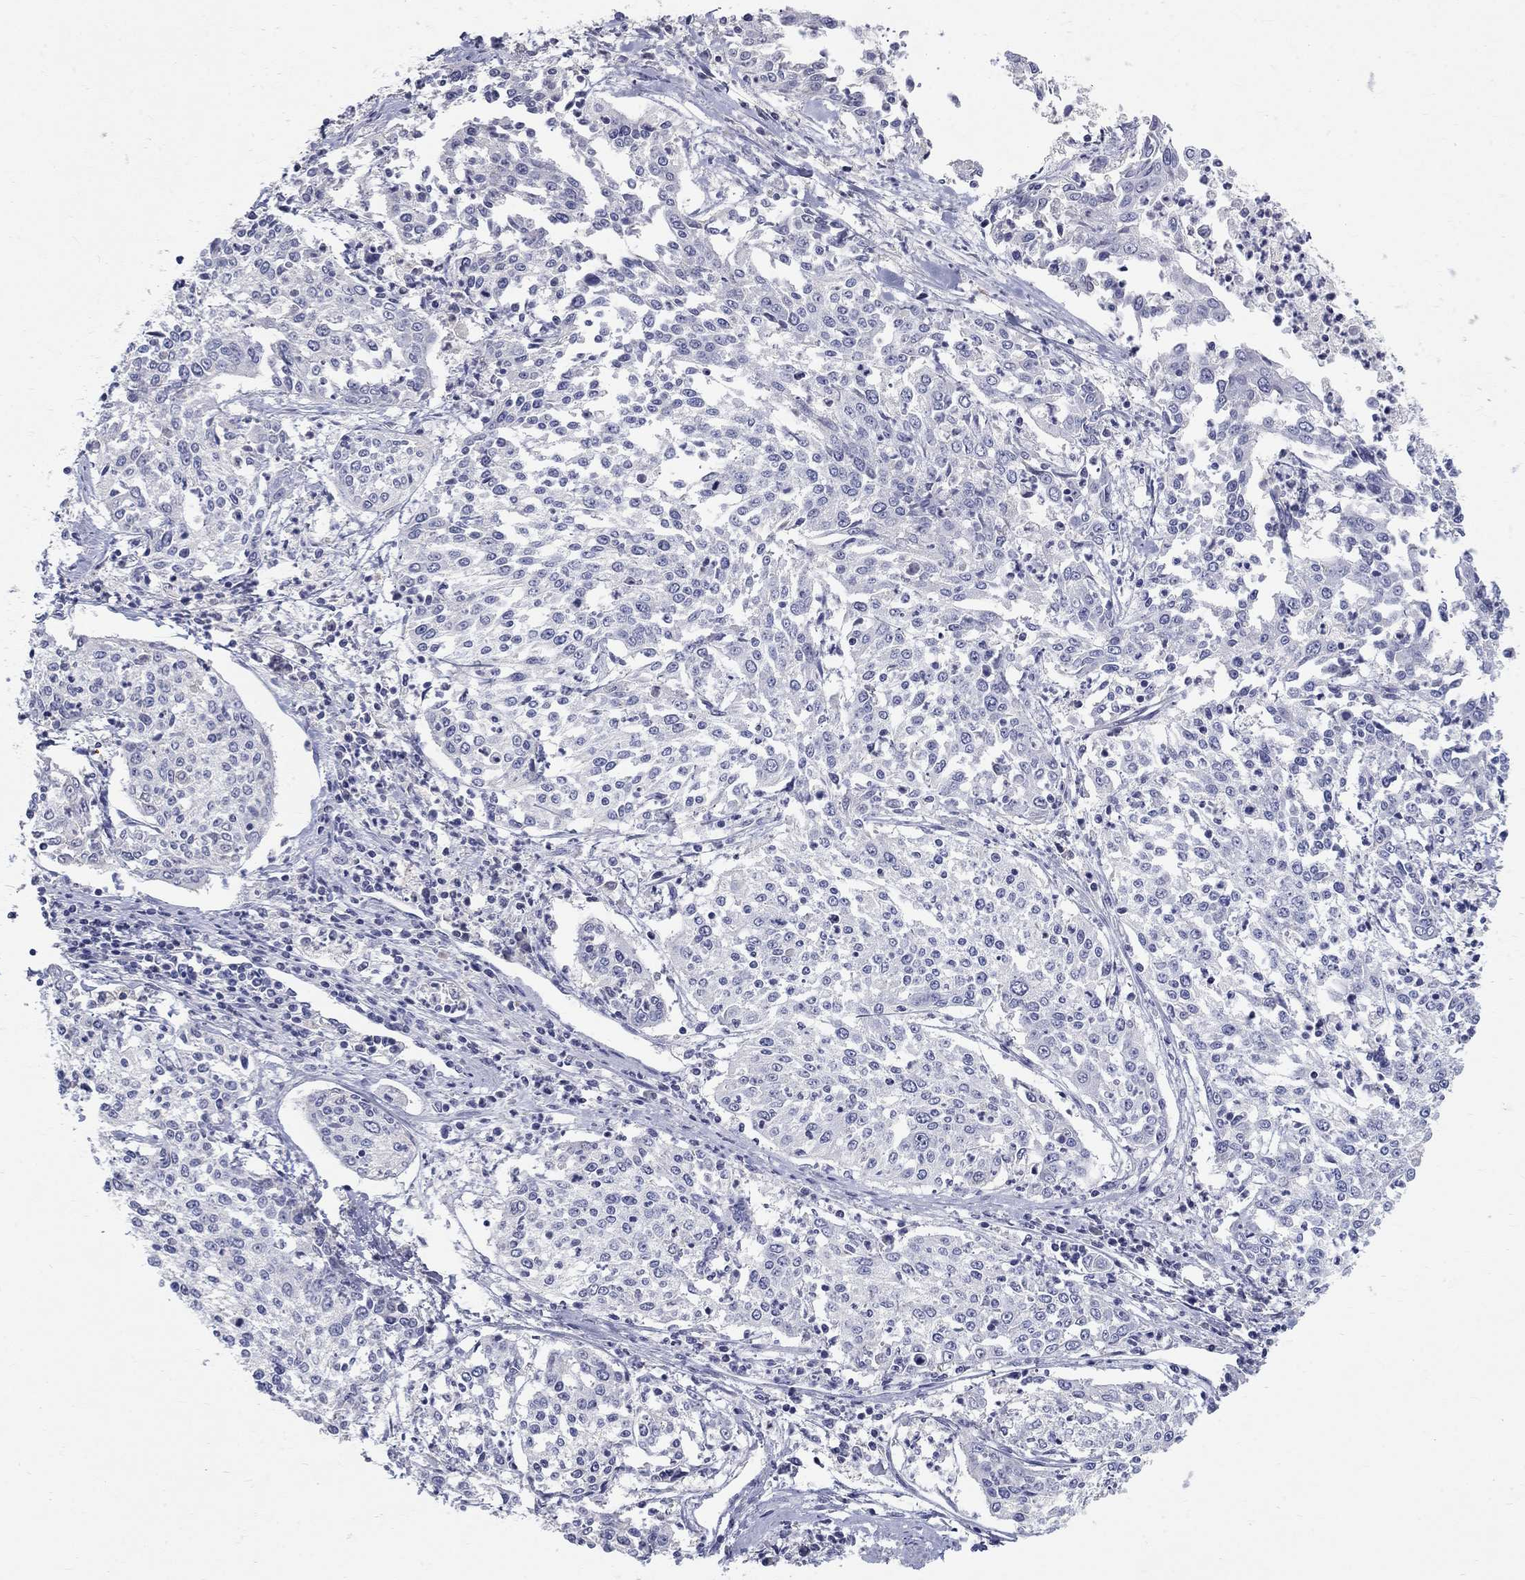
{"staining": {"intensity": "negative", "quantity": "none", "location": "none"}, "tissue": "cervical cancer", "cell_type": "Tumor cells", "image_type": "cancer", "snomed": [{"axis": "morphology", "description": "Squamous cell carcinoma, NOS"}, {"axis": "topography", "description": "Cervix"}], "caption": "The immunohistochemistry histopathology image has no significant expression in tumor cells of squamous cell carcinoma (cervical) tissue.", "gene": "PTH1R", "patient": {"sex": "female", "age": 41}}